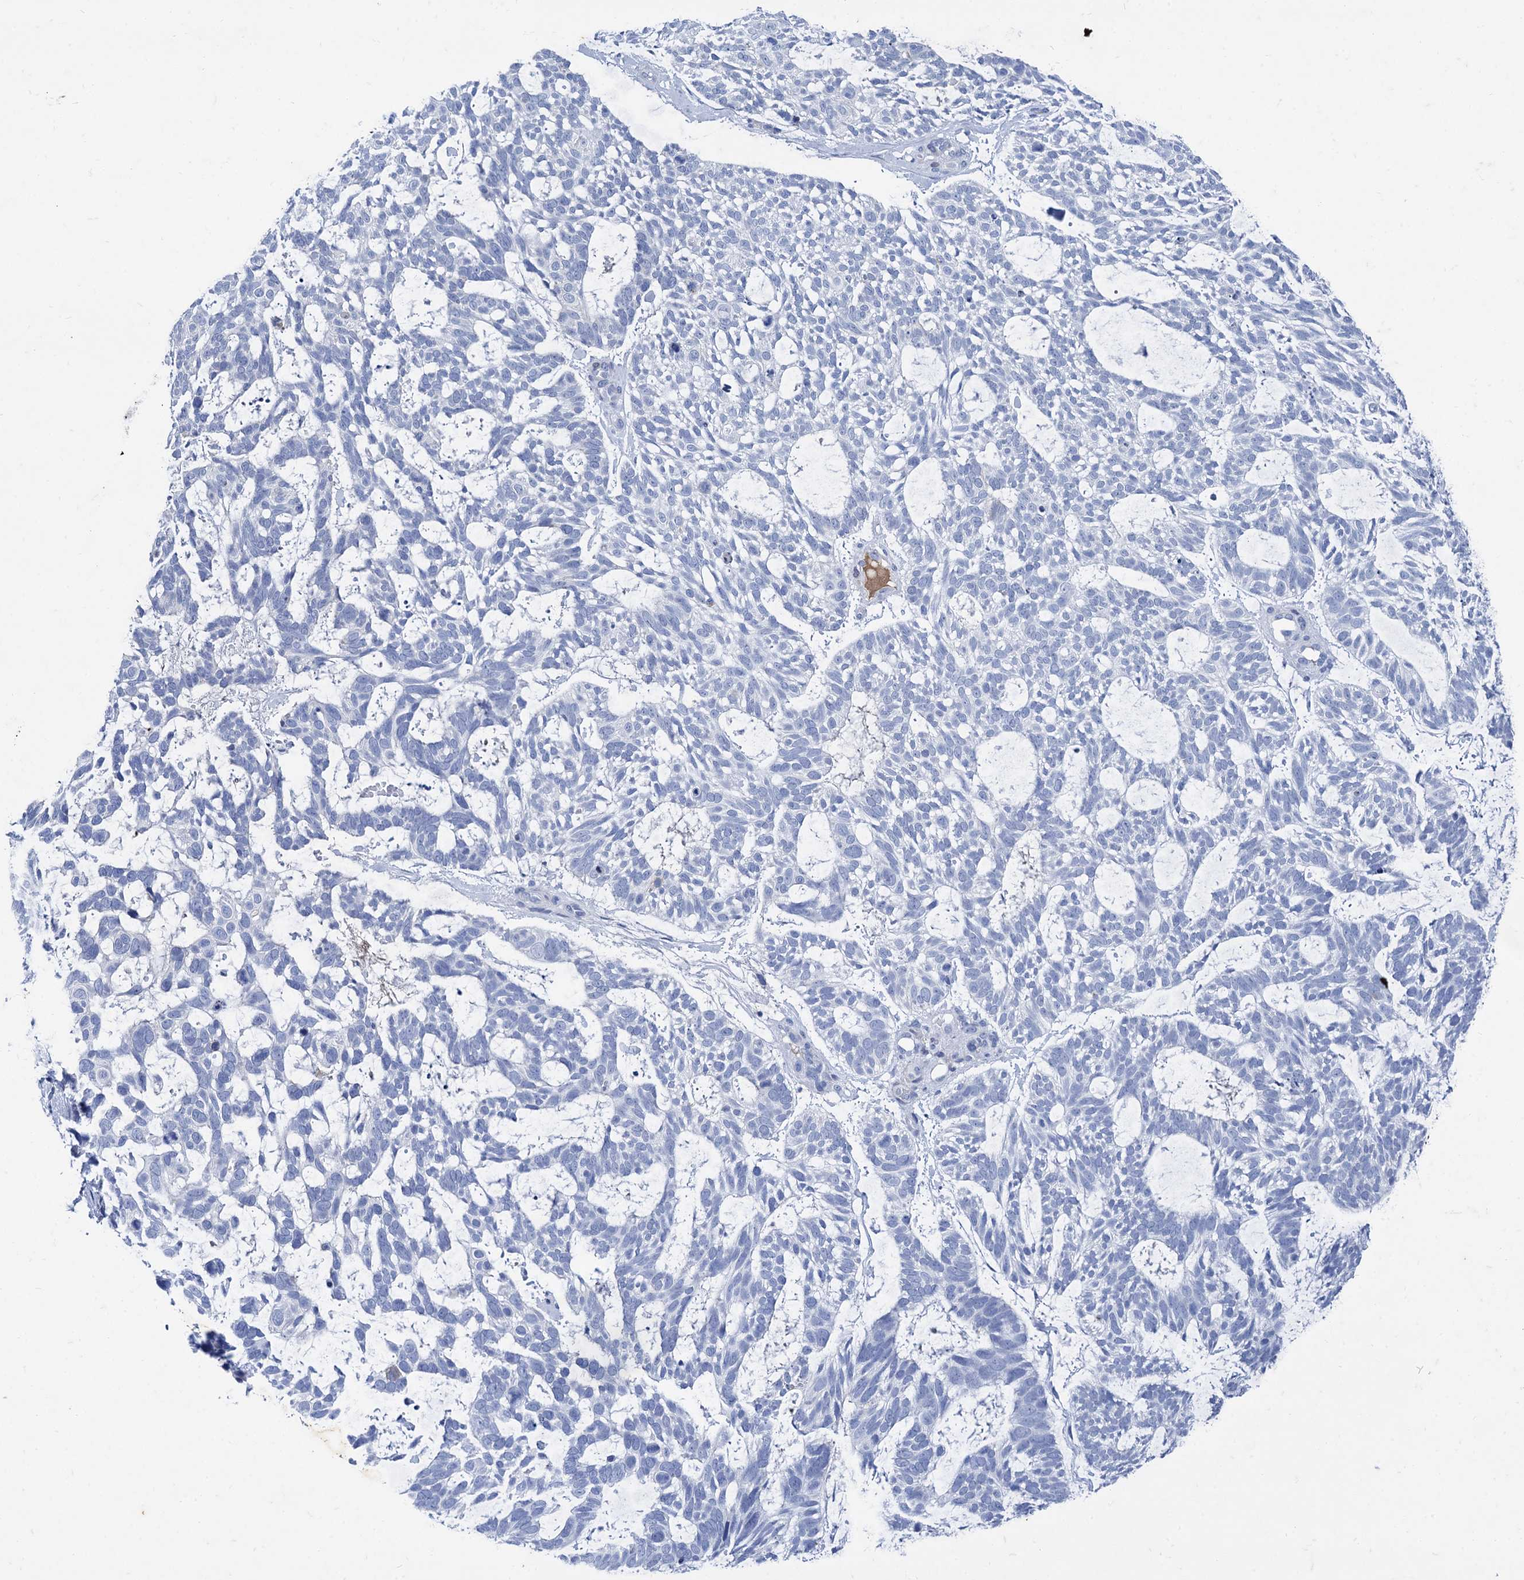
{"staining": {"intensity": "negative", "quantity": "none", "location": "none"}, "tissue": "skin cancer", "cell_type": "Tumor cells", "image_type": "cancer", "snomed": [{"axis": "morphology", "description": "Basal cell carcinoma"}, {"axis": "topography", "description": "Skin"}], "caption": "IHC photomicrograph of human skin cancer stained for a protein (brown), which exhibits no positivity in tumor cells.", "gene": "TMEM72", "patient": {"sex": "male", "age": 88}}